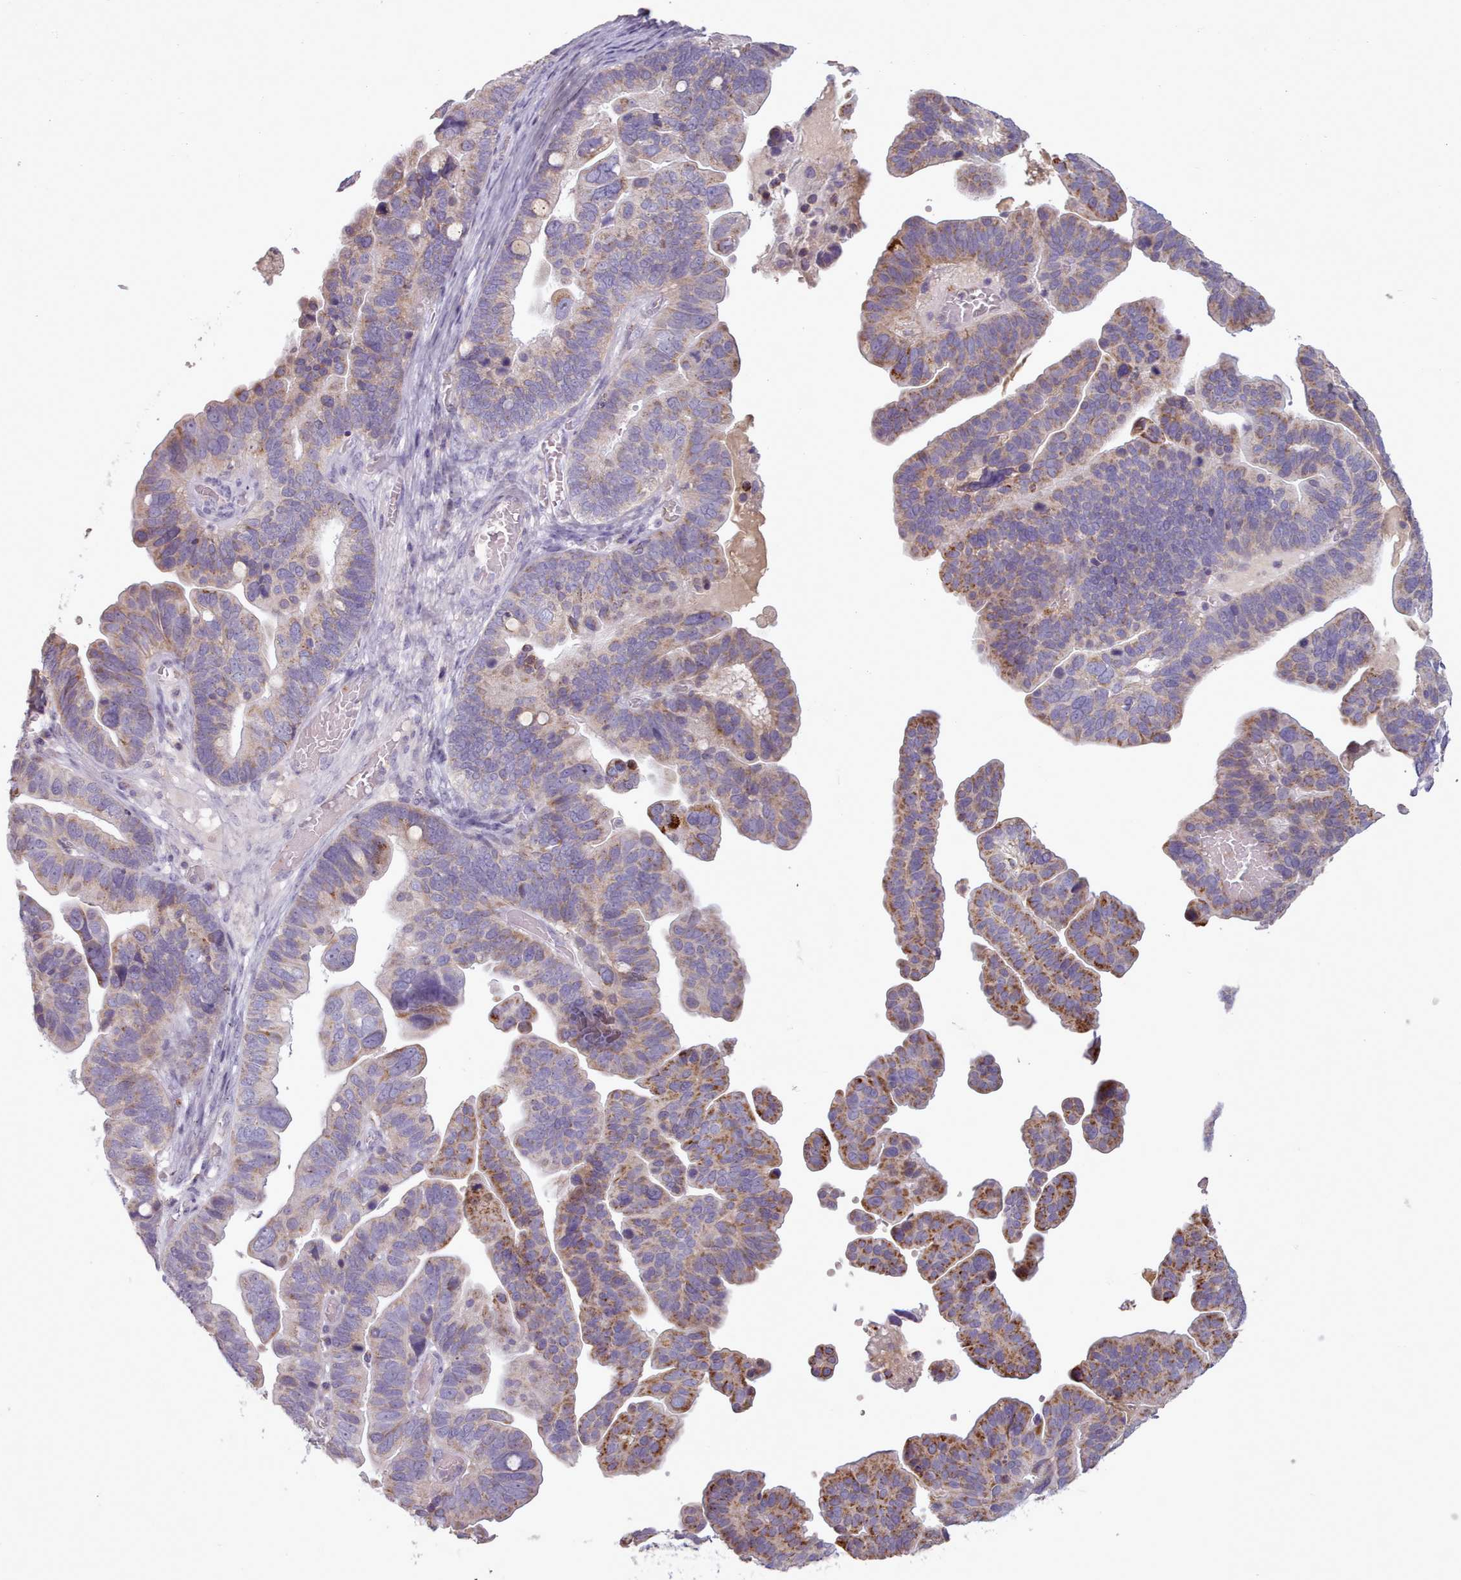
{"staining": {"intensity": "moderate", "quantity": "25%-75%", "location": "cytoplasmic/membranous"}, "tissue": "ovarian cancer", "cell_type": "Tumor cells", "image_type": "cancer", "snomed": [{"axis": "morphology", "description": "Cystadenocarcinoma, serous, NOS"}, {"axis": "topography", "description": "Ovary"}], "caption": "Immunohistochemistry histopathology image of human ovarian serous cystadenocarcinoma stained for a protein (brown), which demonstrates medium levels of moderate cytoplasmic/membranous expression in approximately 25%-75% of tumor cells.", "gene": "LAPTM5", "patient": {"sex": "female", "age": 56}}